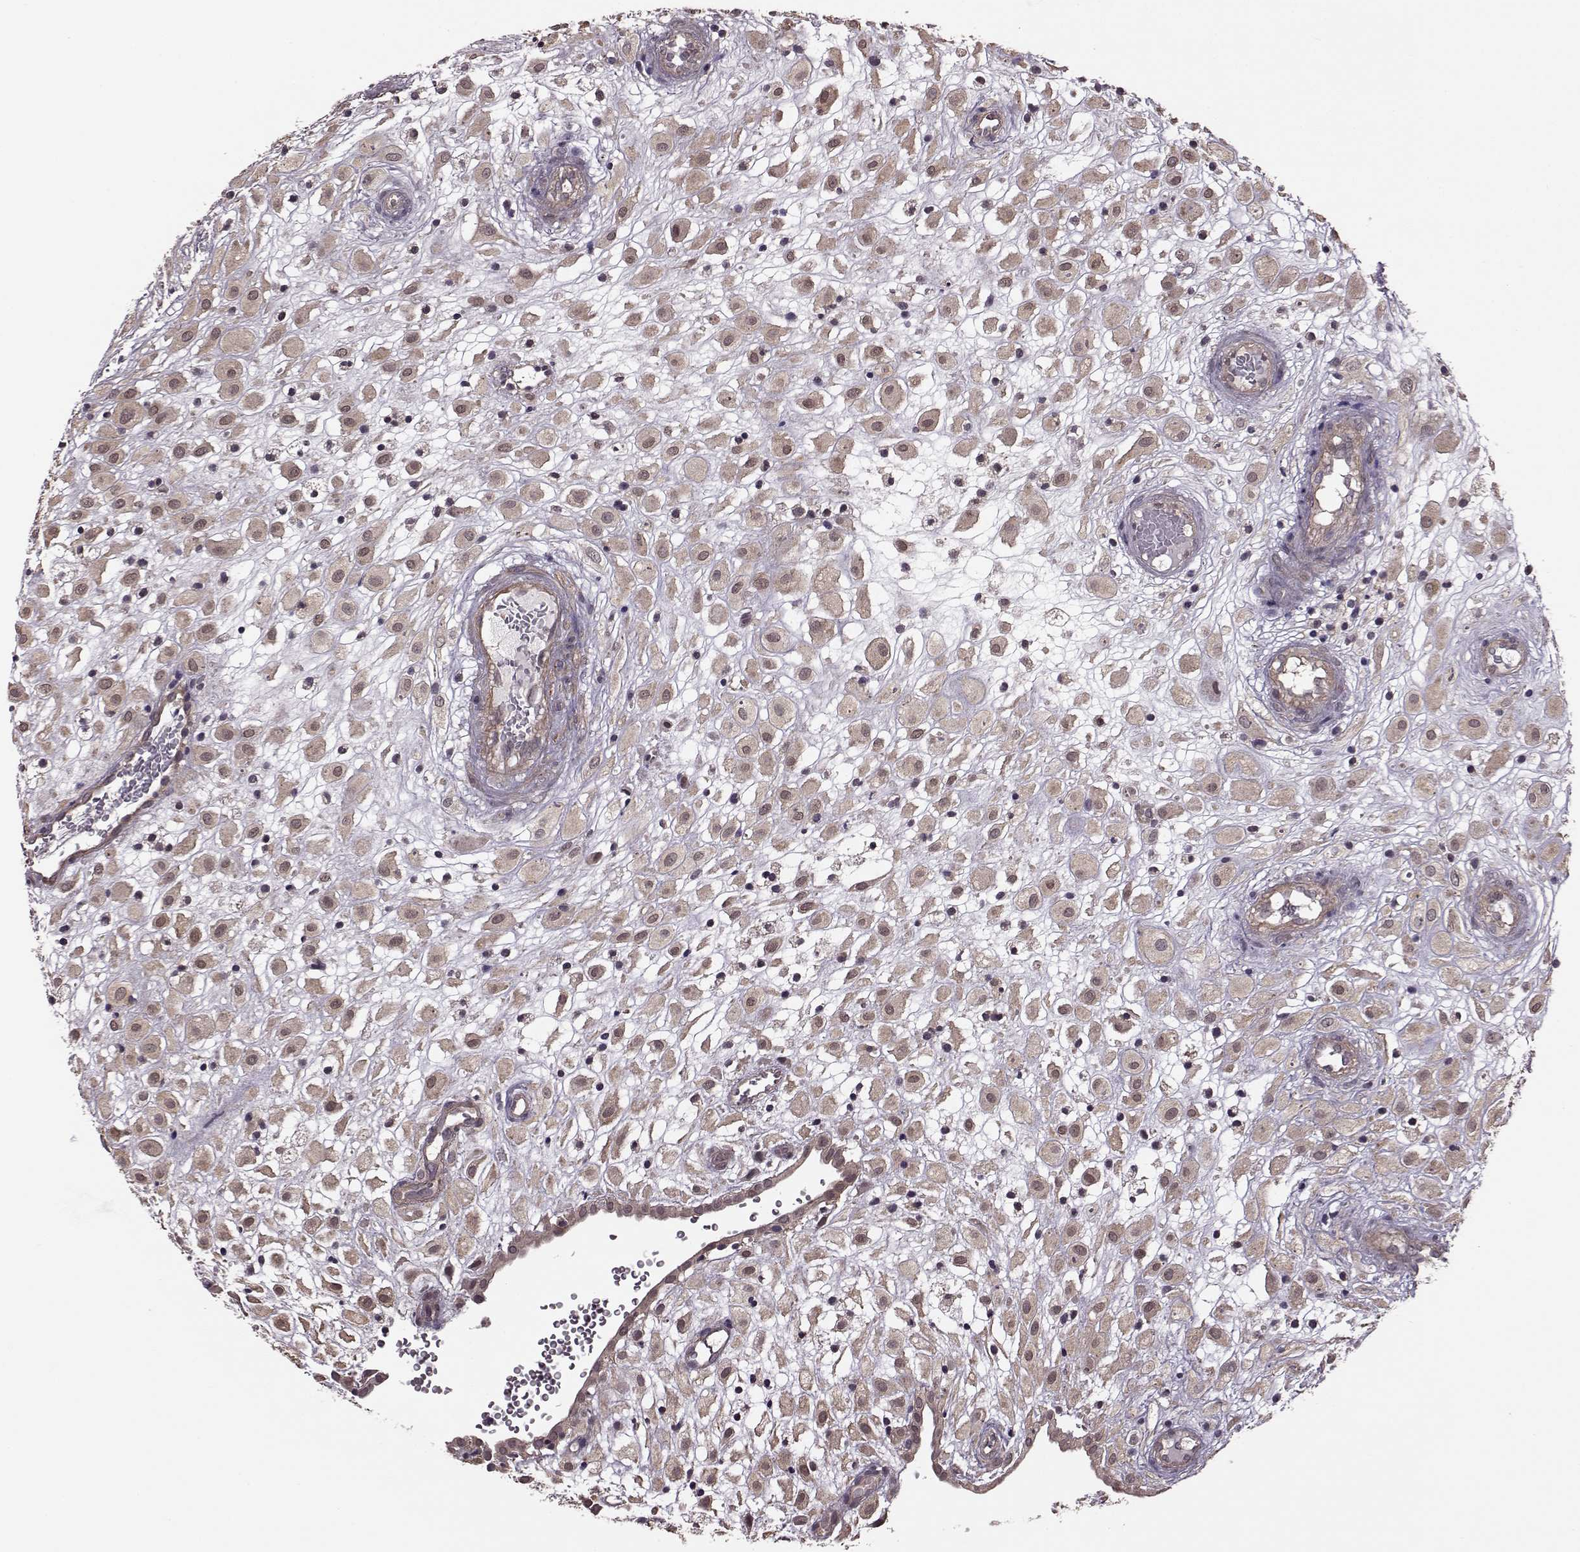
{"staining": {"intensity": "moderate", "quantity": ">75%", "location": "cytoplasmic/membranous,nuclear"}, "tissue": "placenta", "cell_type": "Decidual cells", "image_type": "normal", "snomed": [{"axis": "morphology", "description": "Normal tissue, NOS"}, {"axis": "topography", "description": "Placenta"}], "caption": "Benign placenta reveals moderate cytoplasmic/membranous,nuclear staining in approximately >75% of decidual cells, visualized by immunohistochemistry.", "gene": "FNIP2", "patient": {"sex": "female", "age": 24}}